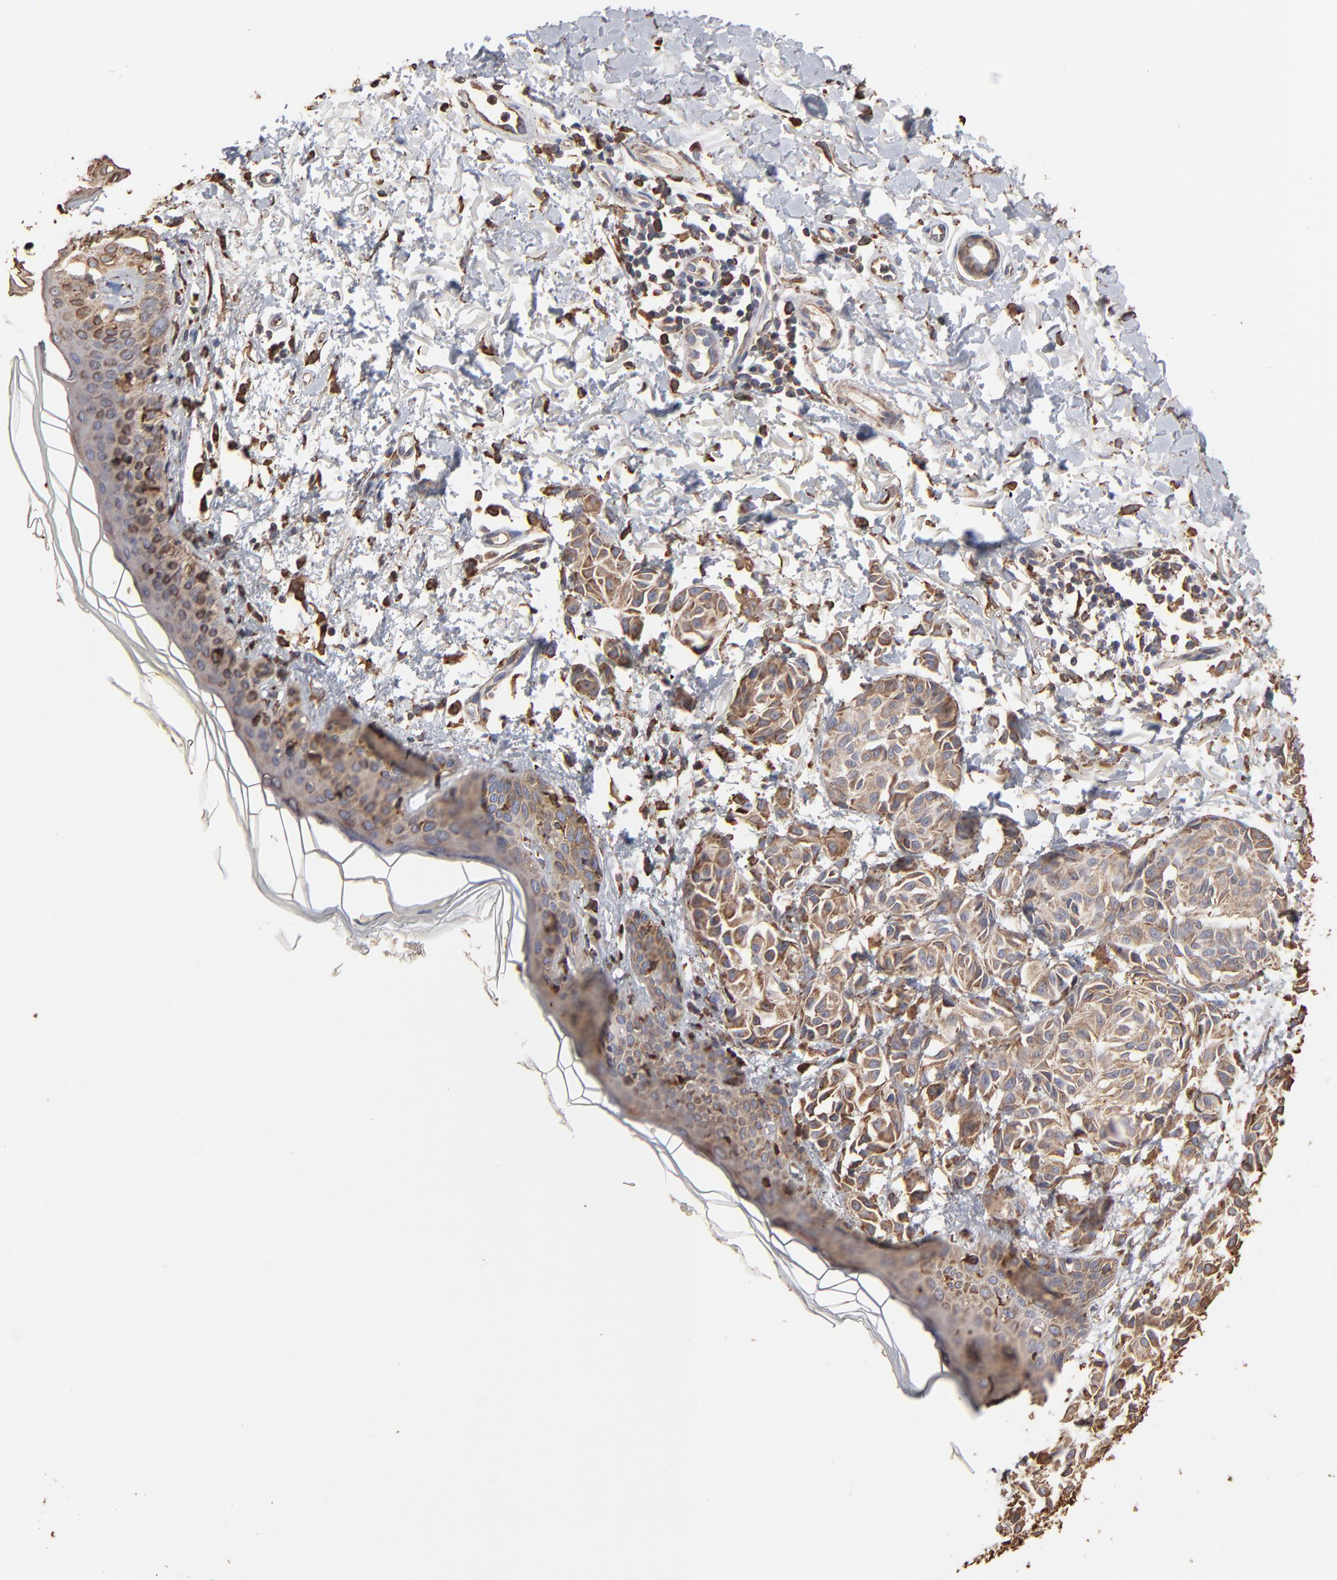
{"staining": {"intensity": "moderate", "quantity": ">75%", "location": "cytoplasmic/membranous"}, "tissue": "melanoma", "cell_type": "Tumor cells", "image_type": "cancer", "snomed": [{"axis": "morphology", "description": "Malignant melanoma, NOS"}, {"axis": "topography", "description": "Skin"}], "caption": "Melanoma stained for a protein reveals moderate cytoplasmic/membranous positivity in tumor cells.", "gene": "PDIA3", "patient": {"sex": "male", "age": 76}}